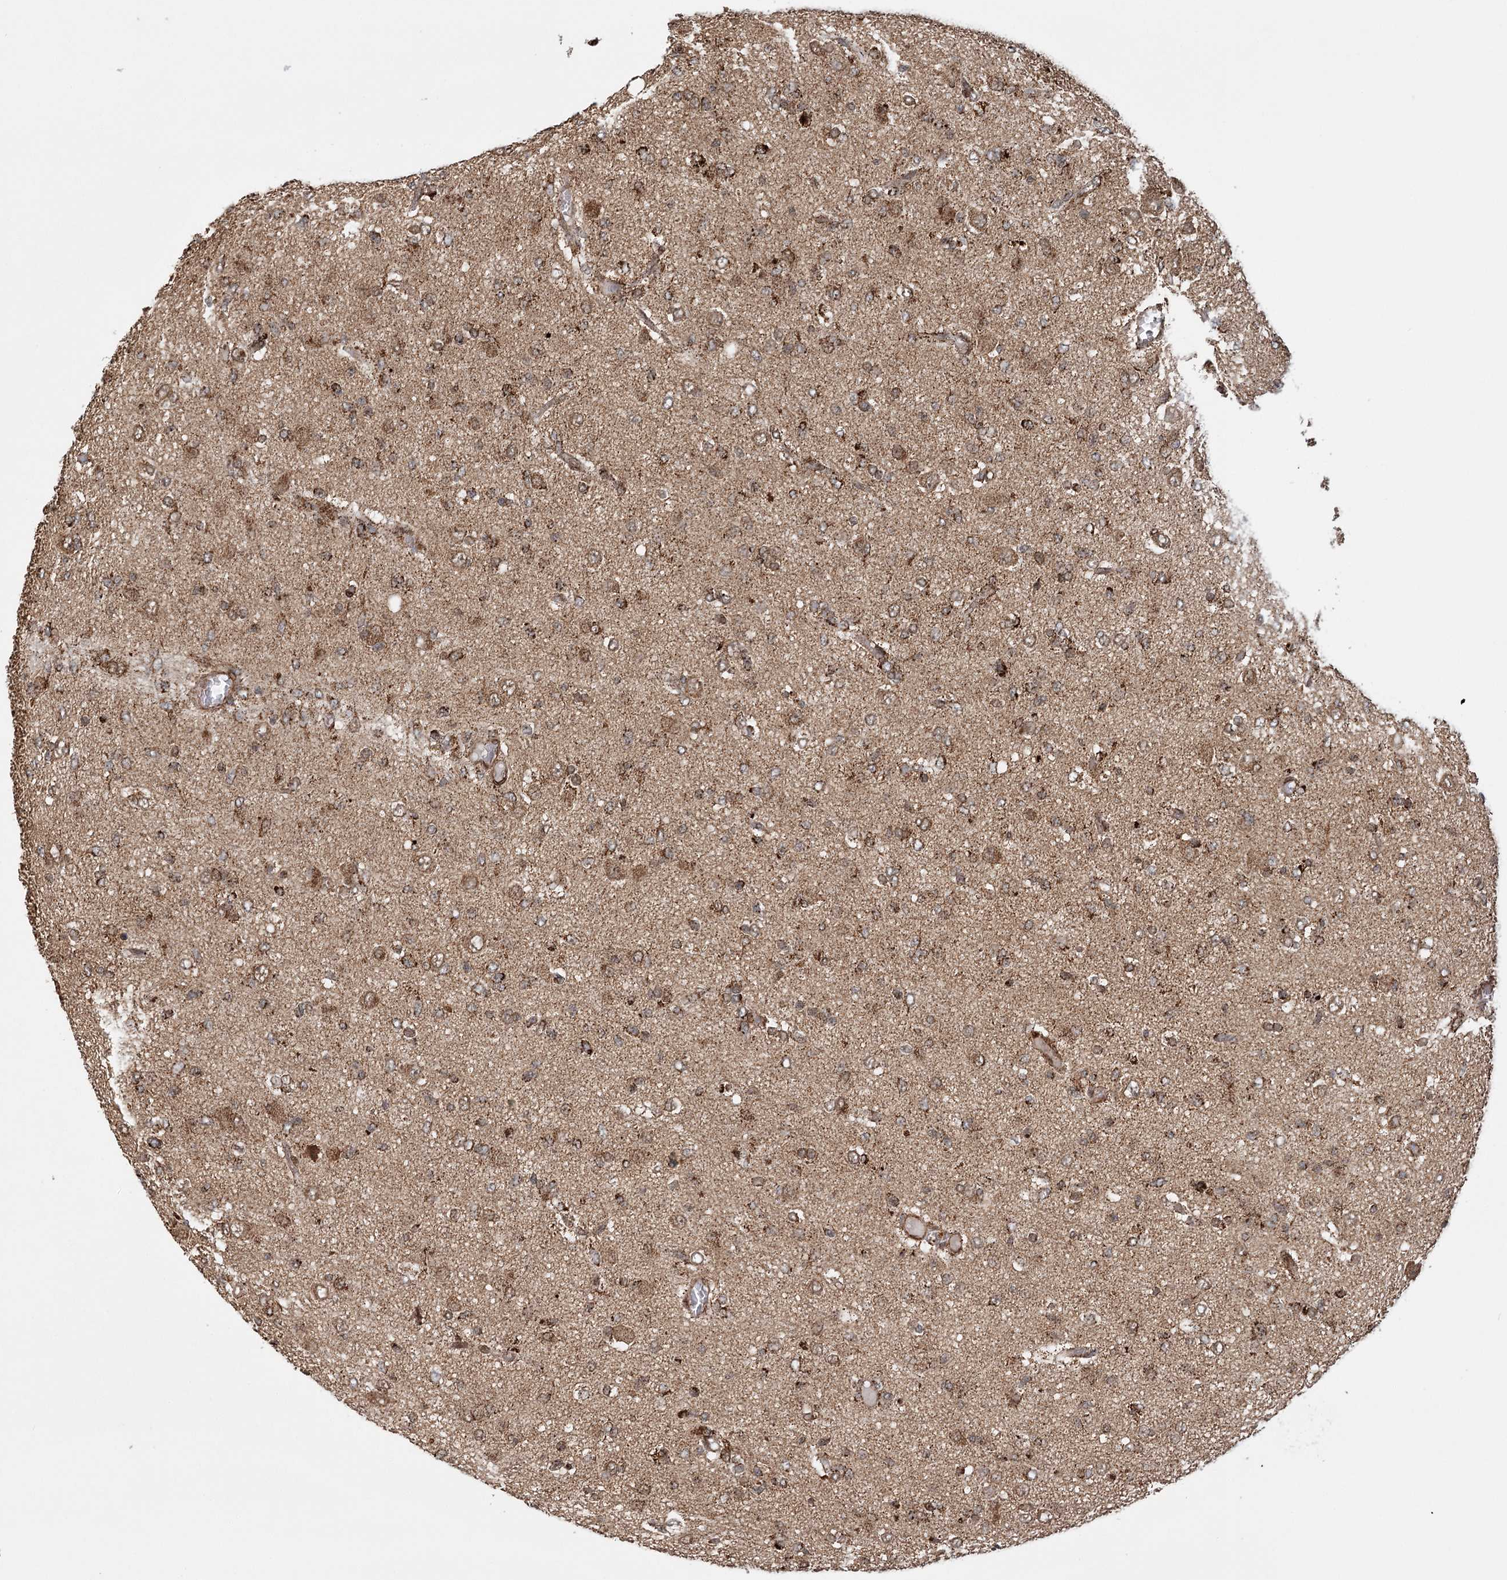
{"staining": {"intensity": "moderate", "quantity": ">75%", "location": "cytoplasmic/membranous"}, "tissue": "glioma", "cell_type": "Tumor cells", "image_type": "cancer", "snomed": [{"axis": "morphology", "description": "Glioma, malignant, High grade"}, {"axis": "topography", "description": "Brain"}], "caption": "This is a micrograph of immunohistochemistry (IHC) staining of glioma, which shows moderate staining in the cytoplasmic/membranous of tumor cells.", "gene": "BCKDHA", "patient": {"sex": "female", "age": 59}}